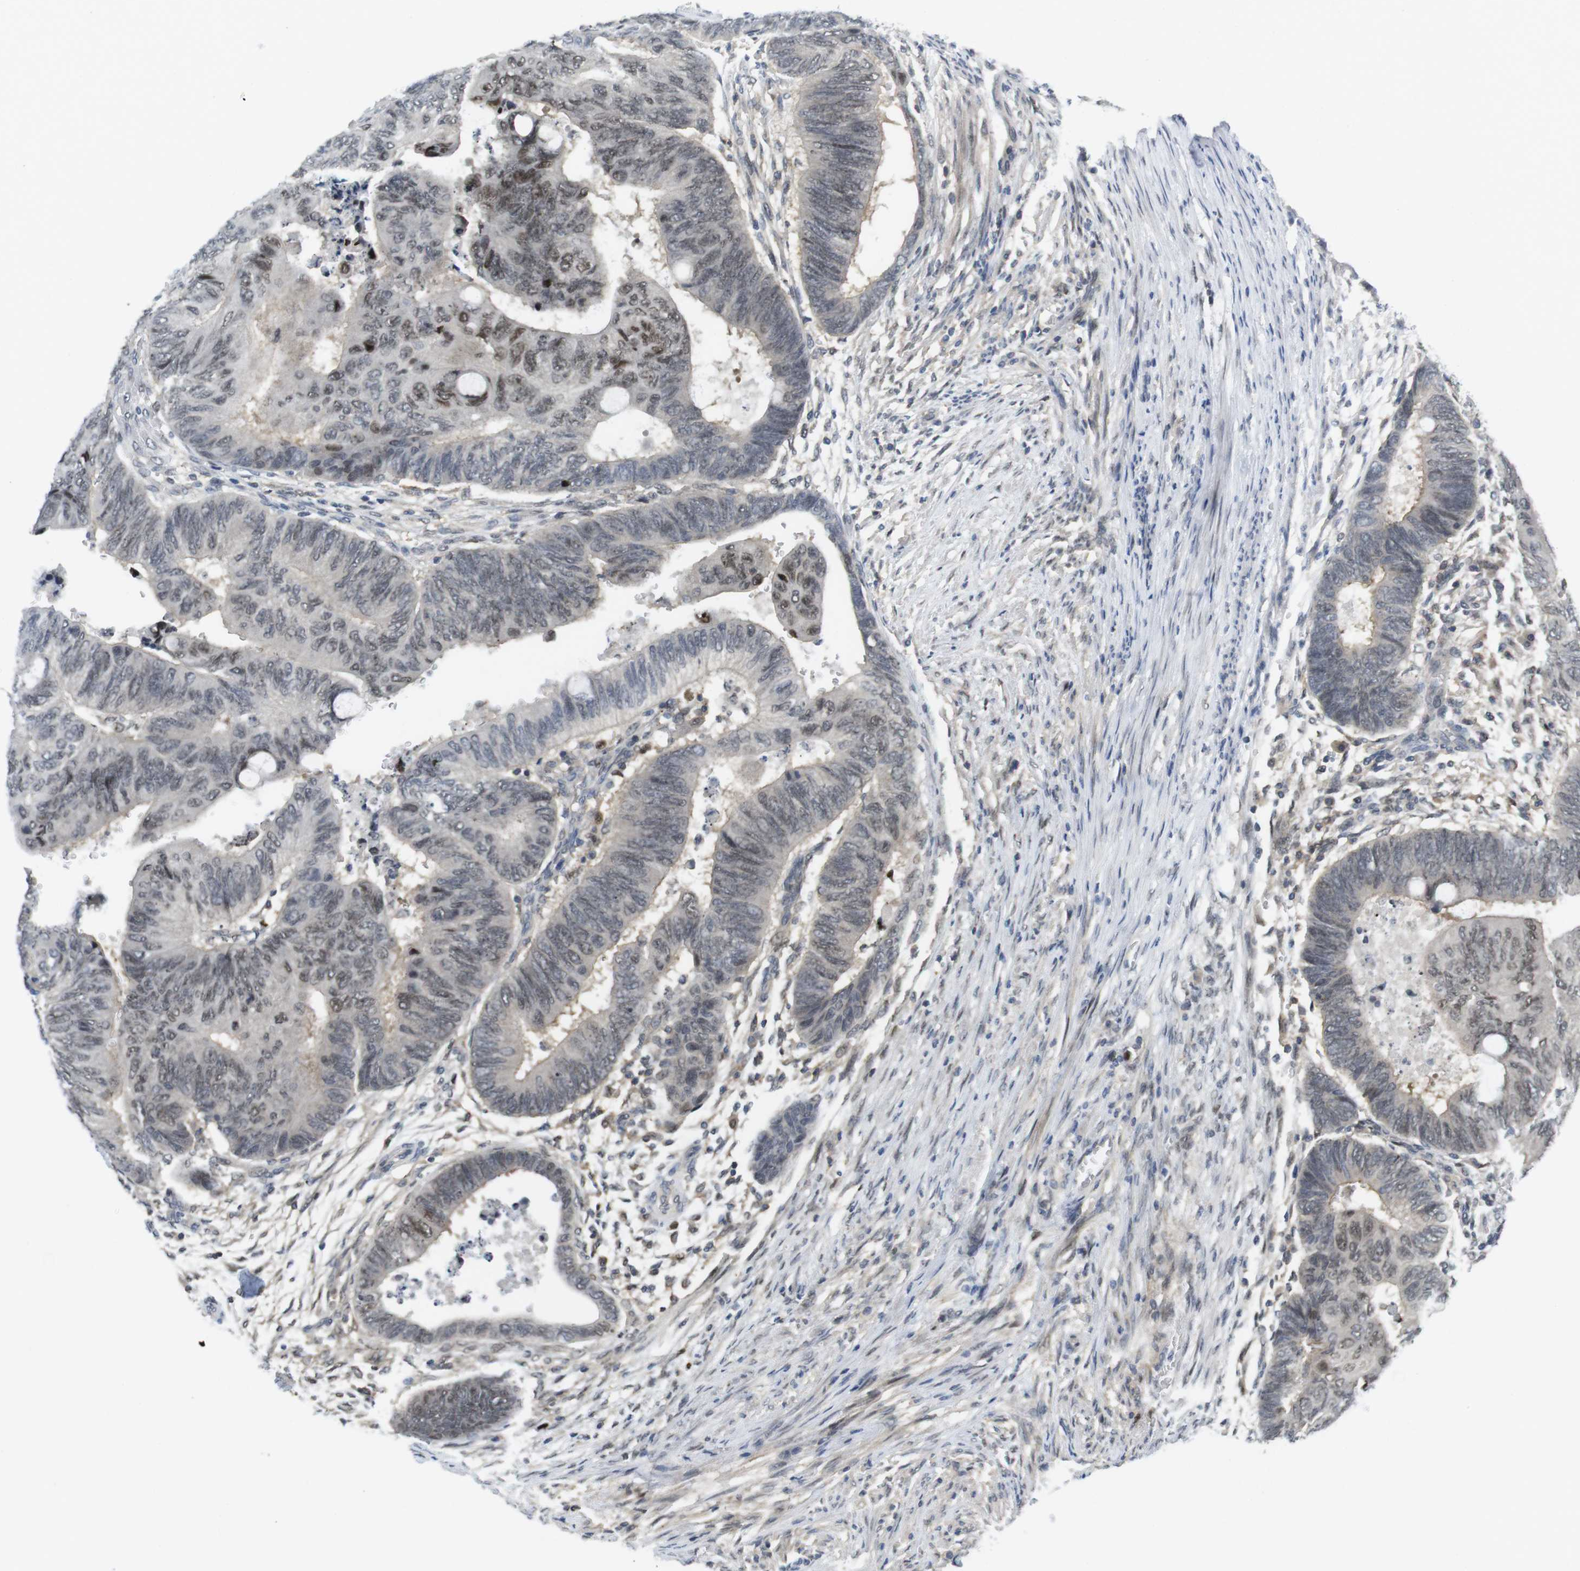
{"staining": {"intensity": "weak", "quantity": "<25%", "location": "nuclear"}, "tissue": "colorectal cancer", "cell_type": "Tumor cells", "image_type": "cancer", "snomed": [{"axis": "morphology", "description": "Normal tissue, NOS"}, {"axis": "morphology", "description": "Adenocarcinoma, NOS"}, {"axis": "topography", "description": "Rectum"}, {"axis": "topography", "description": "Peripheral nerve tissue"}], "caption": "High magnification brightfield microscopy of adenocarcinoma (colorectal) stained with DAB (3,3'-diaminobenzidine) (brown) and counterstained with hematoxylin (blue): tumor cells show no significant expression.", "gene": "RCC1", "patient": {"sex": "male", "age": 92}}